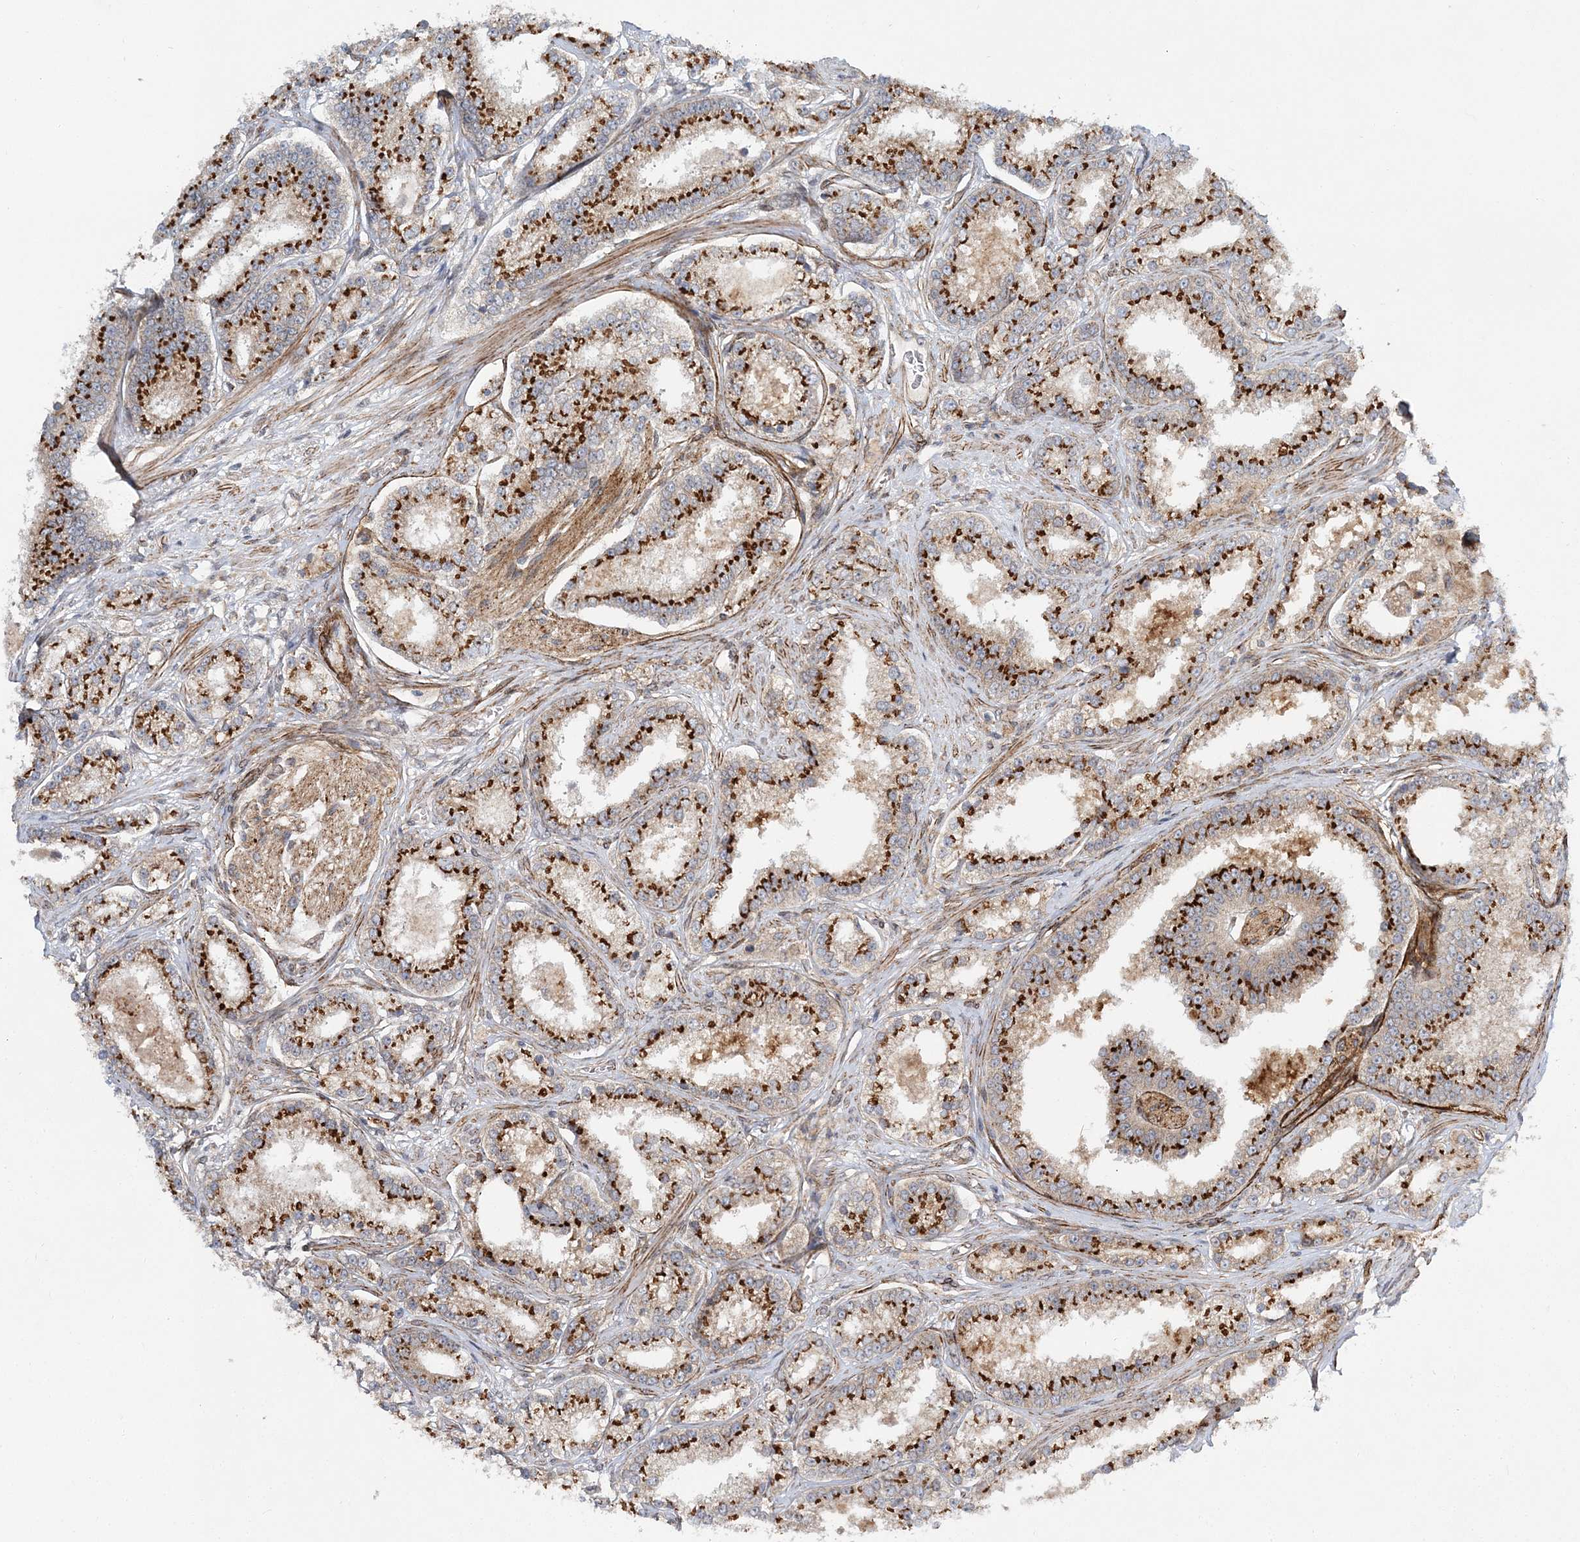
{"staining": {"intensity": "strong", "quantity": ">75%", "location": "cytoplasmic/membranous"}, "tissue": "prostate cancer", "cell_type": "Tumor cells", "image_type": "cancer", "snomed": [{"axis": "morphology", "description": "Normal tissue, NOS"}, {"axis": "morphology", "description": "Adenocarcinoma, High grade"}, {"axis": "topography", "description": "Prostate"}], "caption": "Immunohistochemistry (IHC) image of prostate high-grade adenocarcinoma stained for a protein (brown), which shows high levels of strong cytoplasmic/membranous expression in approximately >75% of tumor cells.", "gene": "NBAS", "patient": {"sex": "male", "age": 83}}